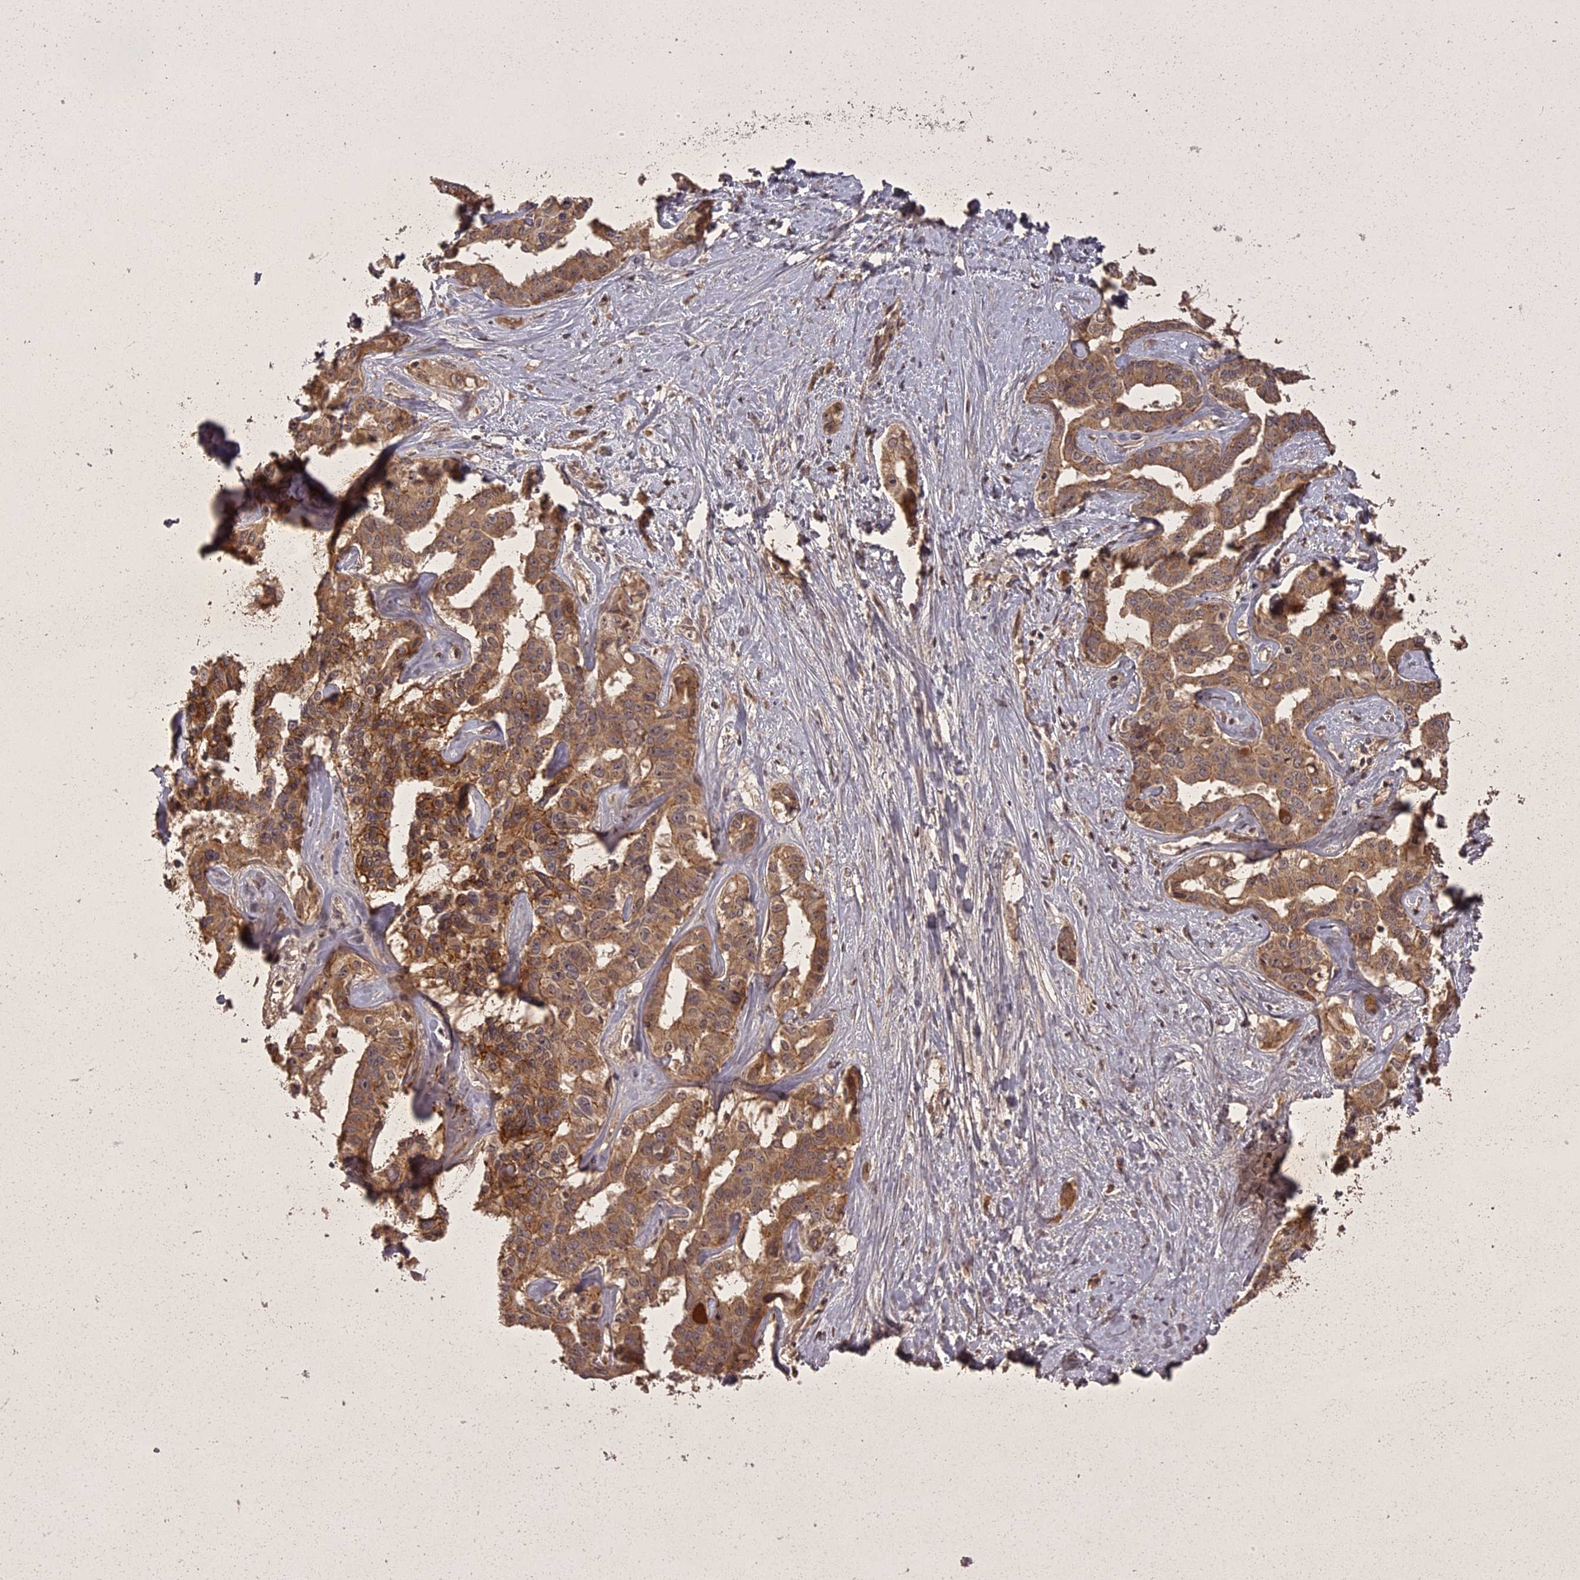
{"staining": {"intensity": "moderate", "quantity": ">75%", "location": "cytoplasmic/membranous"}, "tissue": "liver cancer", "cell_type": "Tumor cells", "image_type": "cancer", "snomed": [{"axis": "morphology", "description": "Cholangiocarcinoma"}, {"axis": "topography", "description": "Liver"}], "caption": "Approximately >75% of tumor cells in human liver cancer exhibit moderate cytoplasmic/membranous protein positivity as visualized by brown immunohistochemical staining.", "gene": "ING5", "patient": {"sex": "male", "age": 59}}